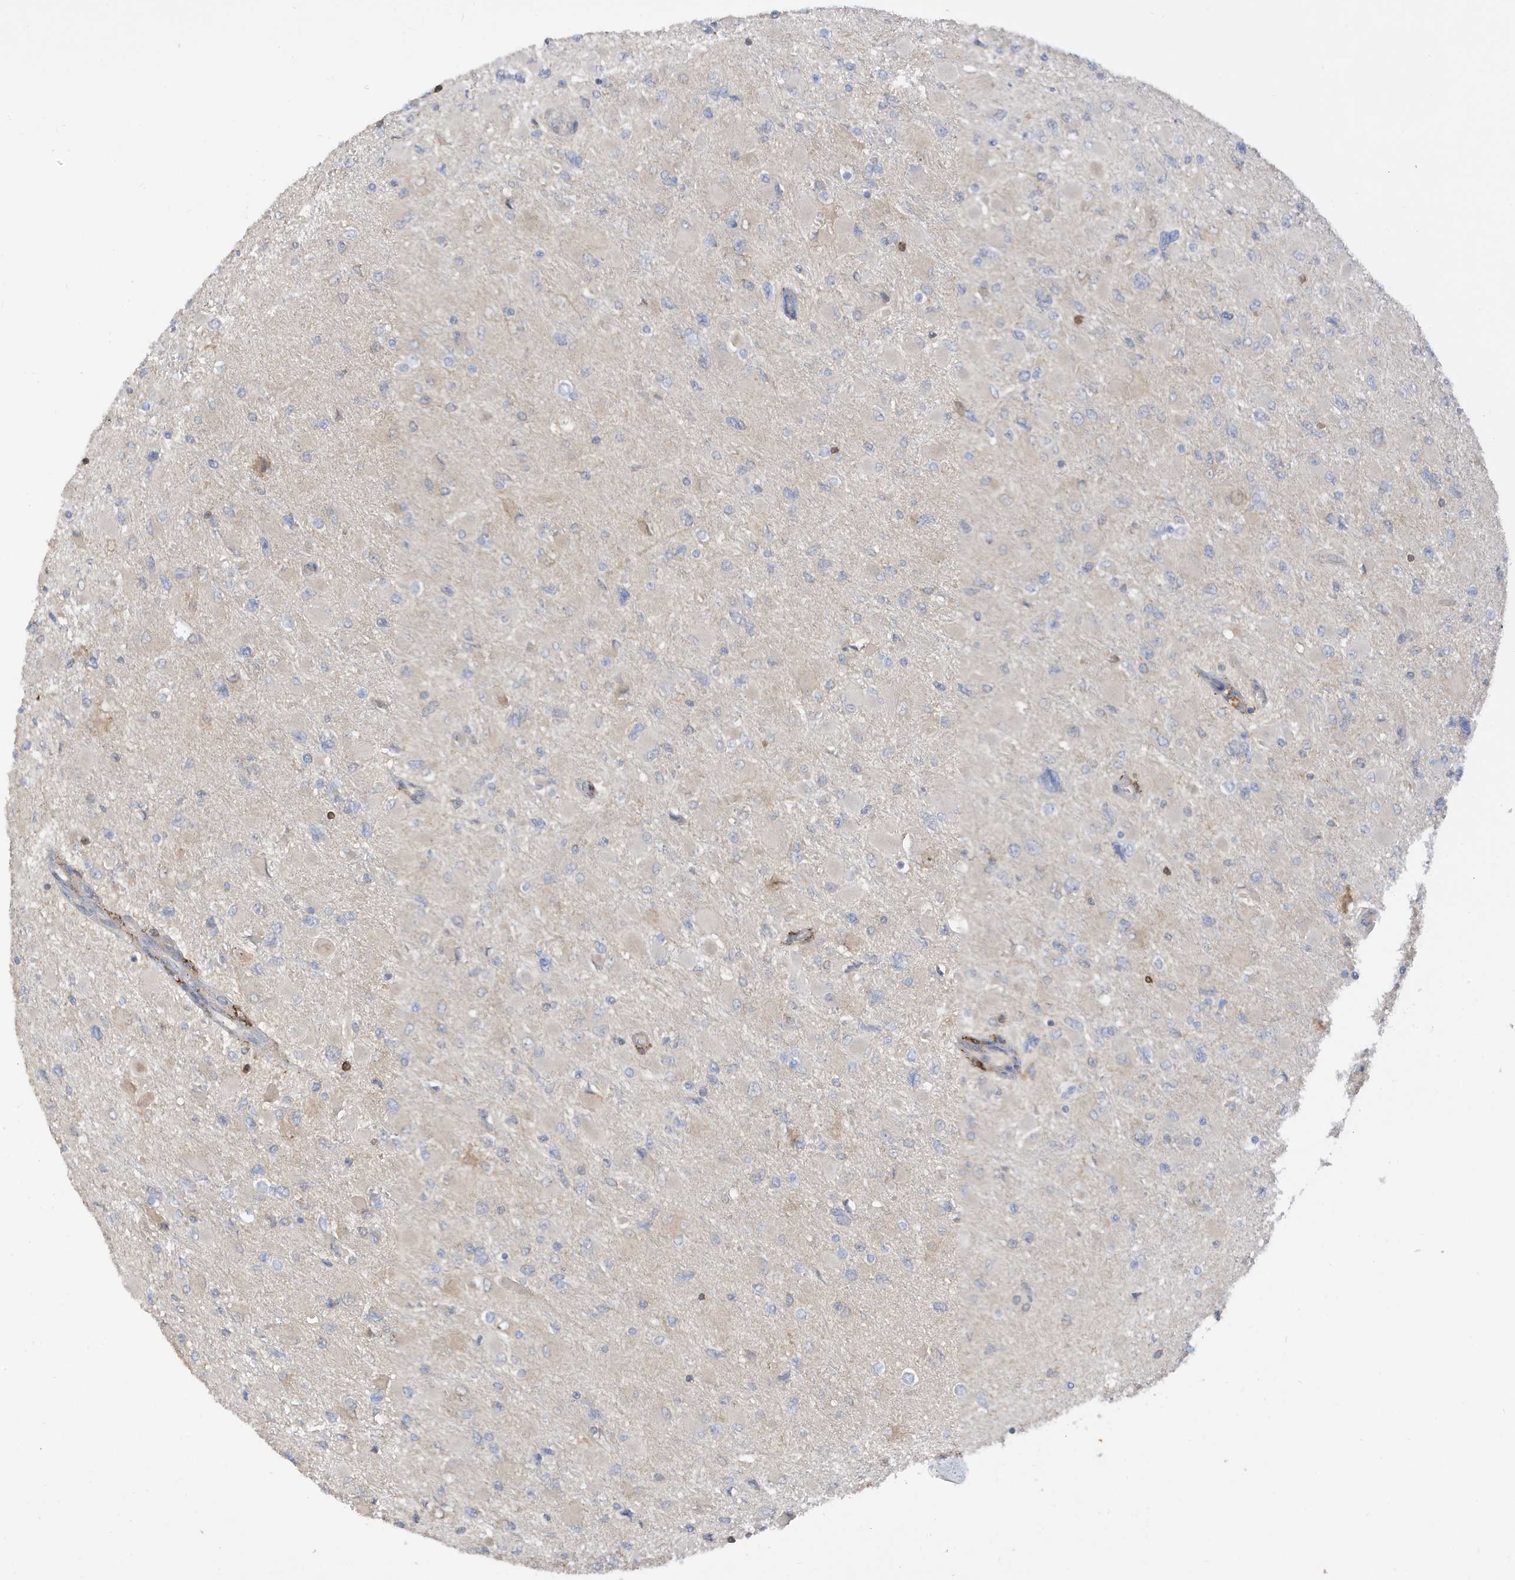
{"staining": {"intensity": "negative", "quantity": "none", "location": "none"}, "tissue": "glioma", "cell_type": "Tumor cells", "image_type": "cancer", "snomed": [{"axis": "morphology", "description": "Glioma, malignant, High grade"}, {"axis": "topography", "description": "Cerebral cortex"}], "caption": "This is a photomicrograph of immunohistochemistry (IHC) staining of malignant glioma (high-grade), which shows no expression in tumor cells.", "gene": "PHACTR2", "patient": {"sex": "female", "age": 36}}